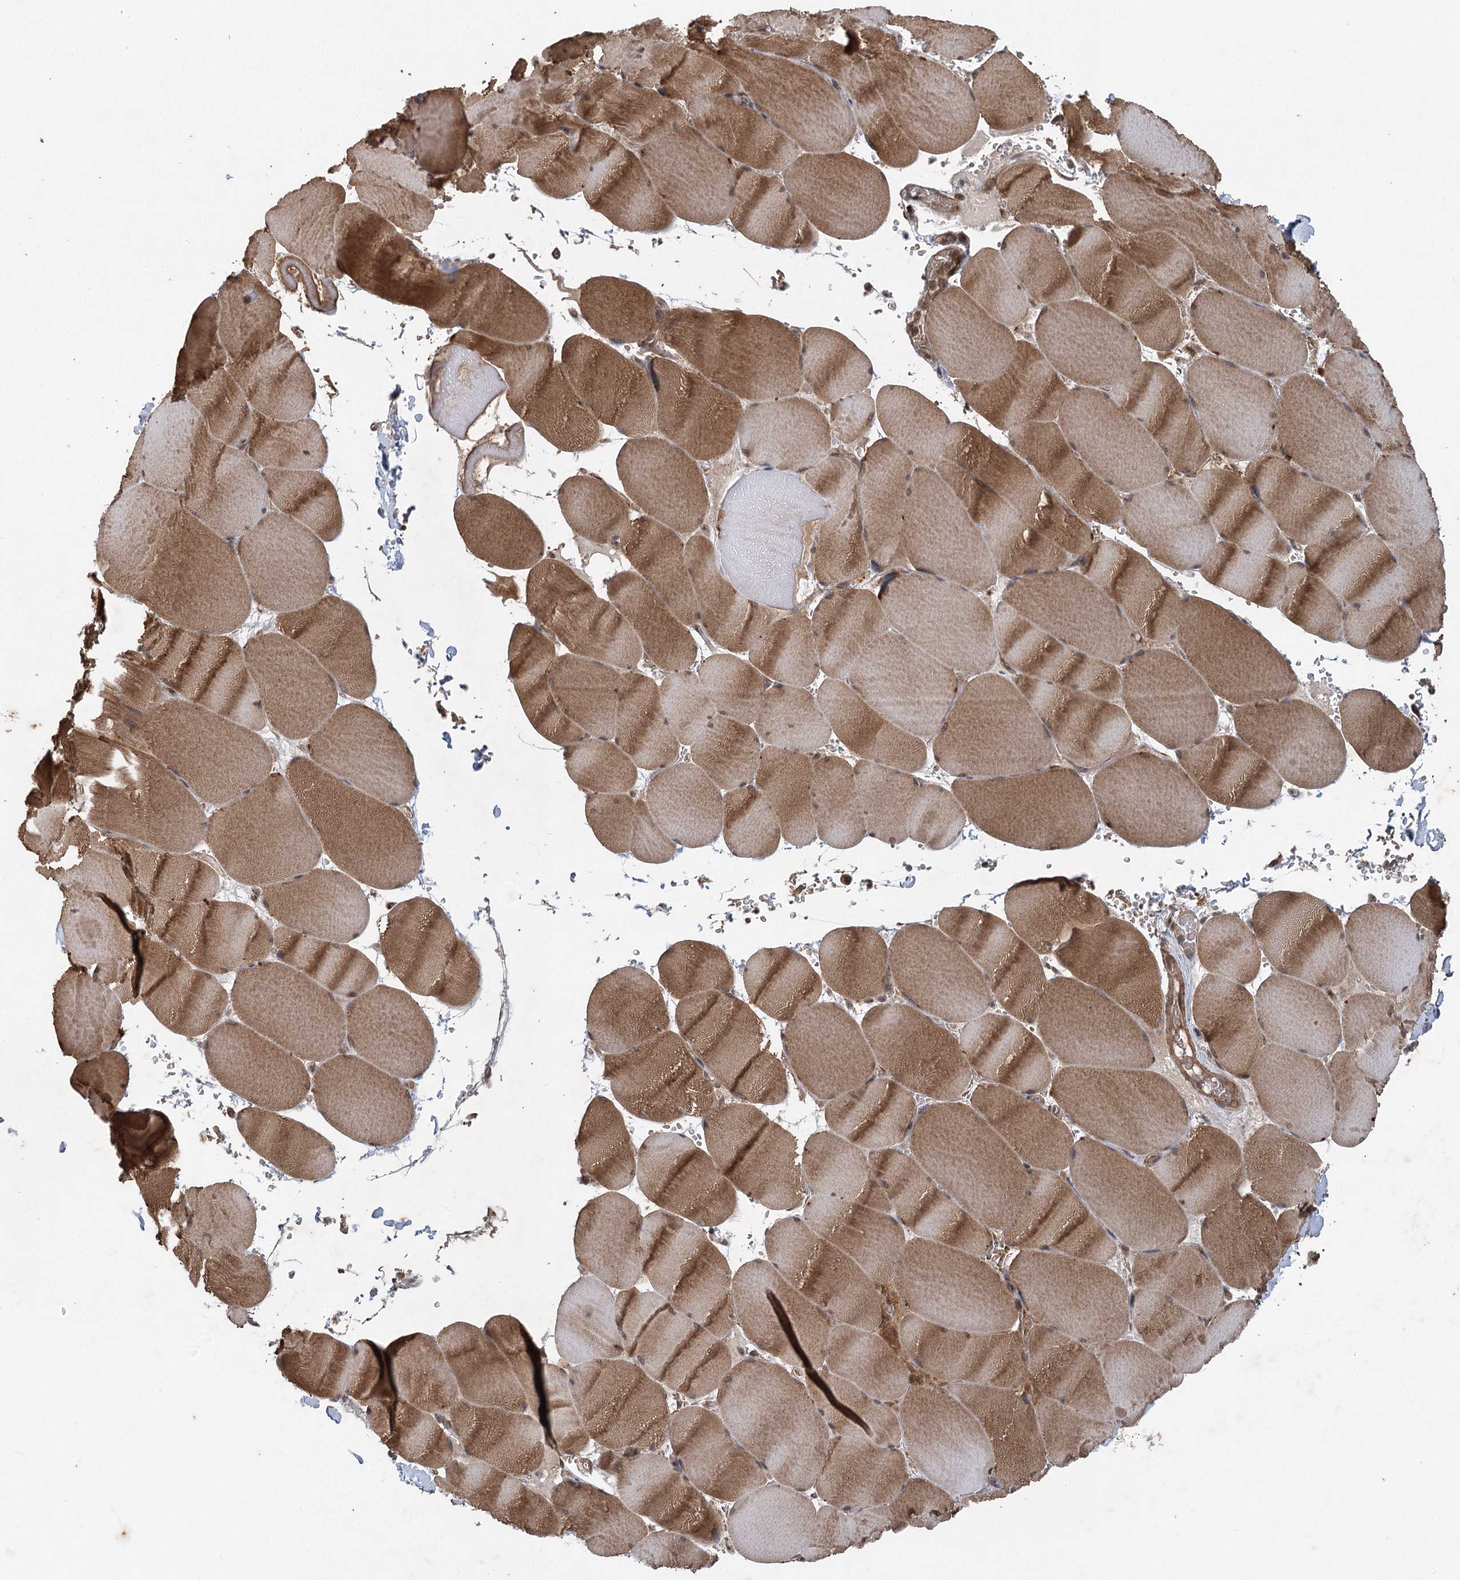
{"staining": {"intensity": "moderate", "quantity": ">75%", "location": "cytoplasmic/membranous"}, "tissue": "skeletal muscle", "cell_type": "Myocytes", "image_type": "normal", "snomed": [{"axis": "morphology", "description": "Normal tissue, NOS"}, {"axis": "topography", "description": "Skeletal muscle"}, {"axis": "topography", "description": "Head-Neck"}], "caption": "A photomicrograph showing moderate cytoplasmic/membranous staining in approximately >75% of myocytes in normal skeletal muscle, as visualized by brown immunohistochemical staining.", "gene": "INSIG2", "patient": {"sex": "male", "age": 66}}